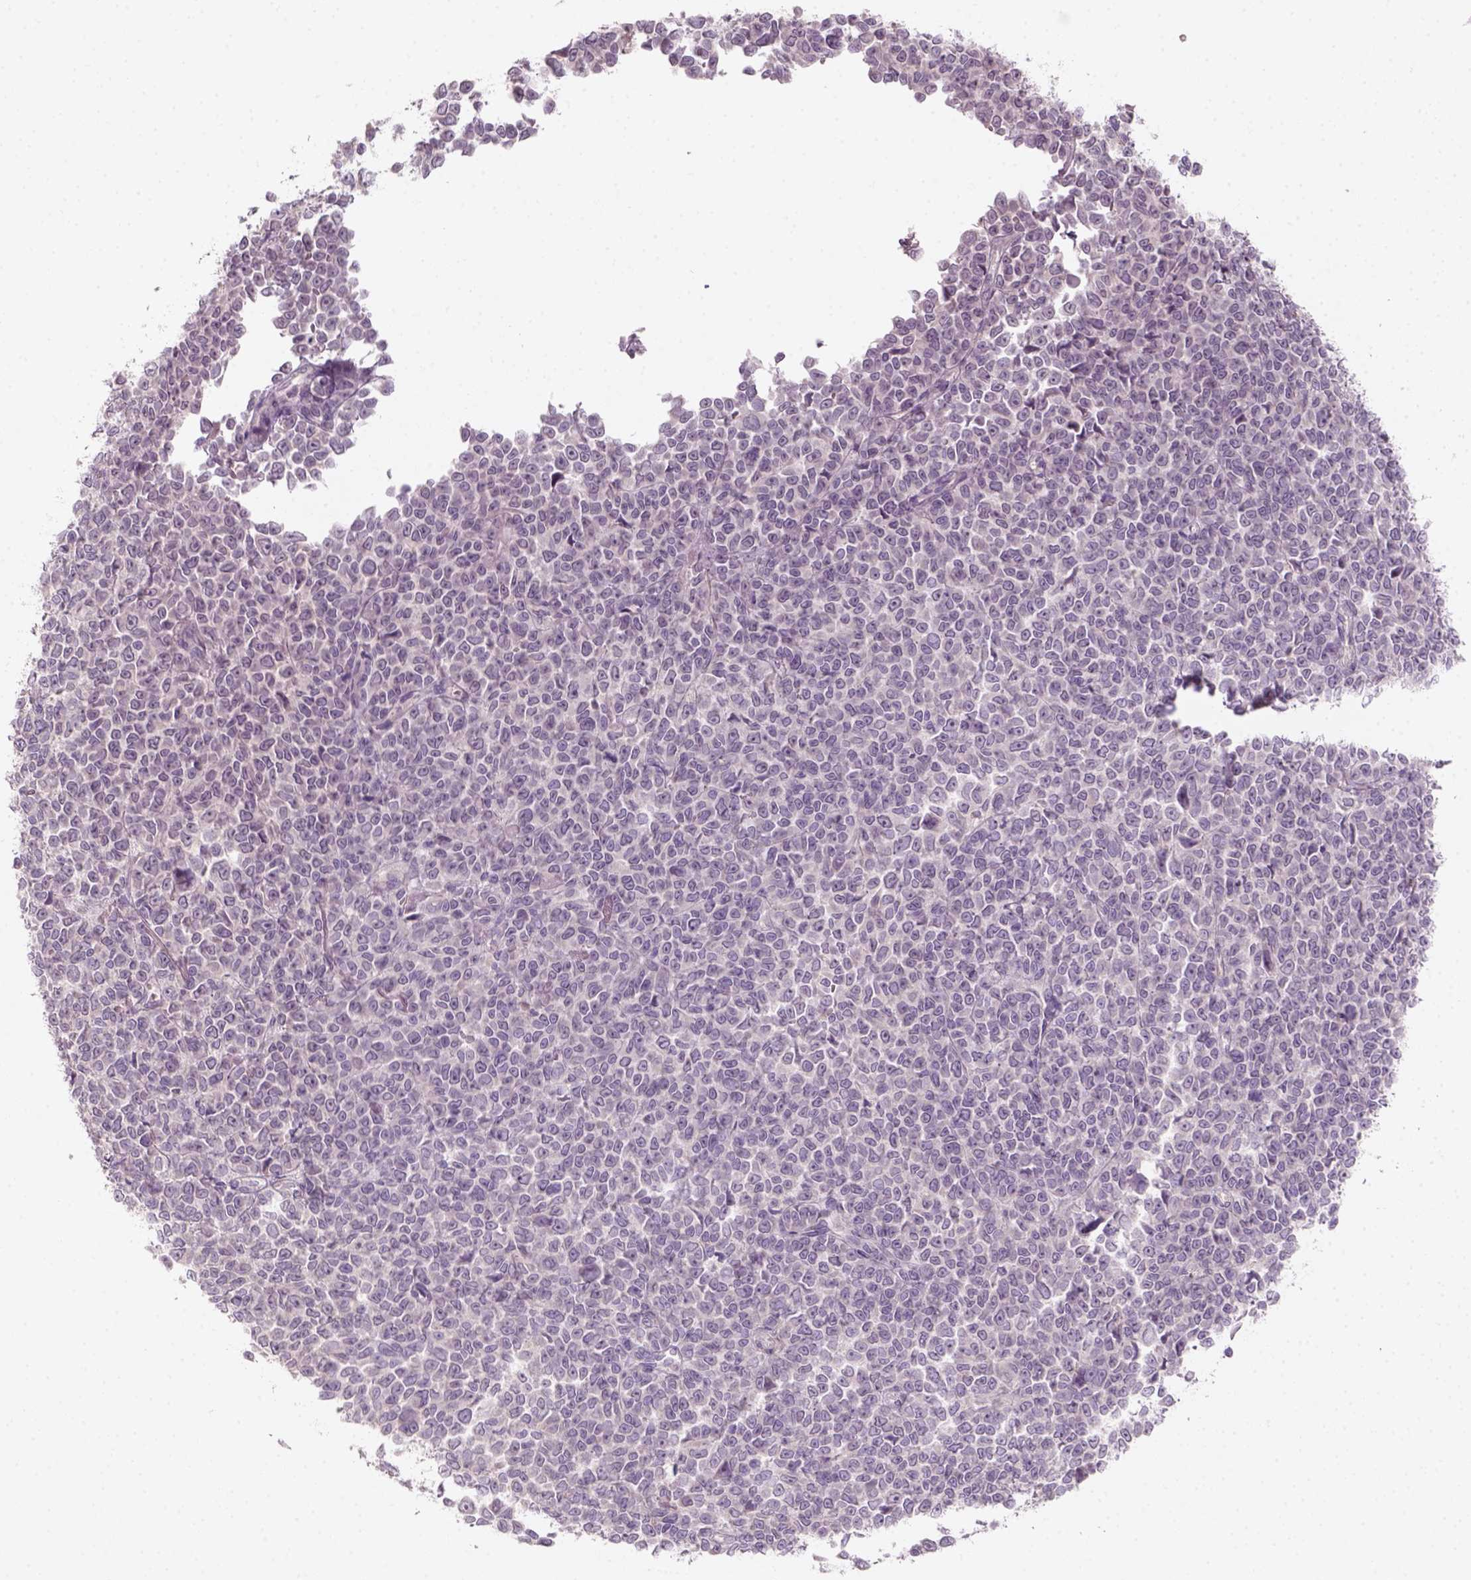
{"staining": {"intensity": "negative", "quantity": "none", "location": "none"}, "tissue": "melanoma", "cell_type": "Tumor cells", "image_type": "cancer", "snomed": [{"axis": "morphology", "description": "Malignant melanoma, NOS"}, {"axis": "topography", "description": "Skin"}], "caption": "IHC of melanoma exhibits no staining in tumor cells. (DAB immunohistochemistry (IHC) visualized using brightfield microscopy, high magnification).", "gene": "AQP9", "patient": {"sex": "female", "age": 95}}